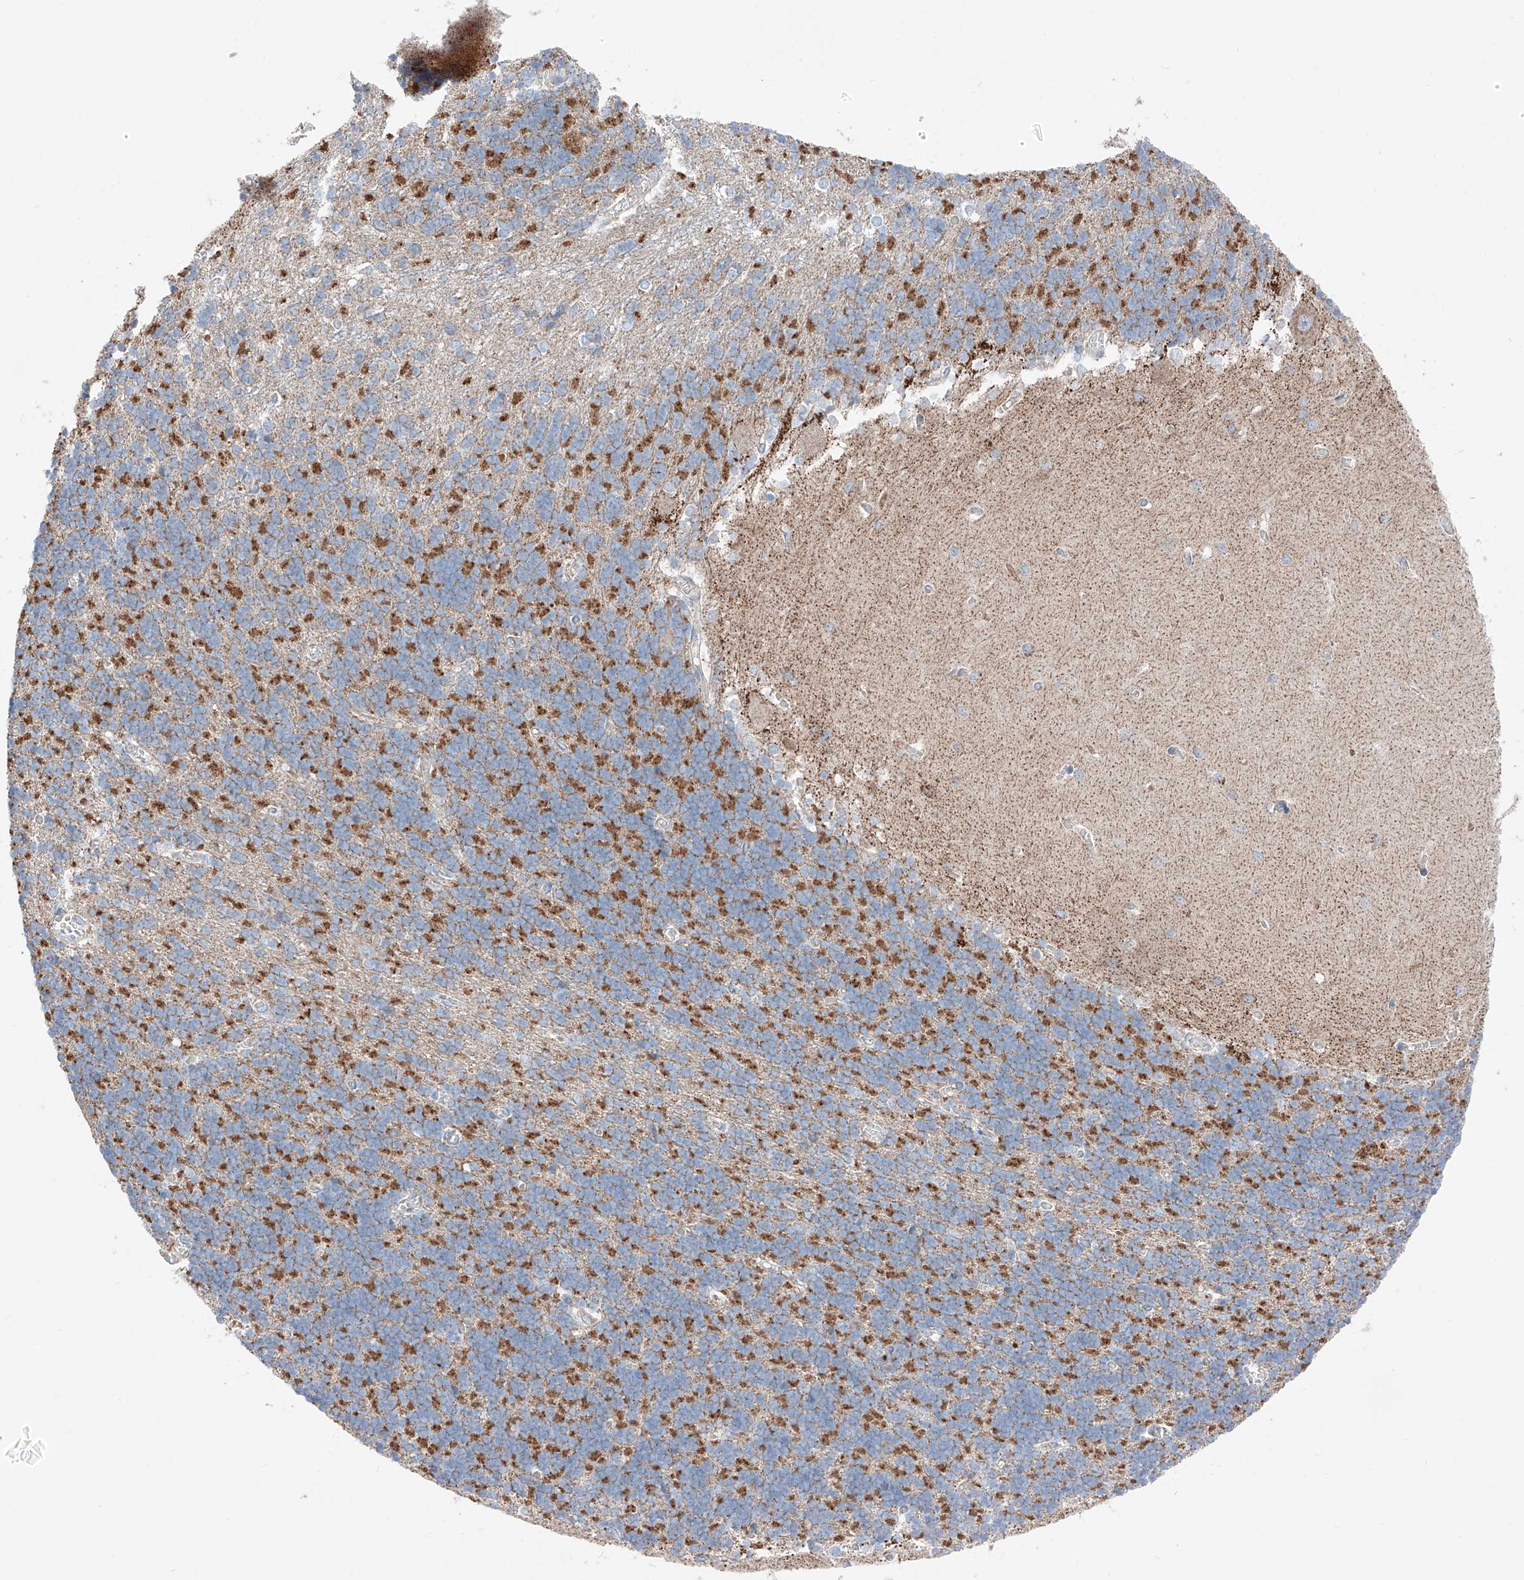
{"staining": {"intensity": "moderate", "quantity": "<25%", "location": "cytoplasmic/membranous"}, "tissue": "cerebellum", "cell_type": "Cells in granular layer", "image_type": "normal", "snomed": [{"axis": "morphology", "description": "Normal tissue, NOS"}, {"axis": "topography", "description": "Cerebellum"}], "caption": "Protein staining exhibits moderate cytoplasmic/membranous staining in approximately <25% of cells in granular layer in unremarkable cerebellum. The staining was performed using DAB (3,3'-diaminobenzidine) to visualize the protein expression in brown, while the nuclei were stained in blue with hematoxylin (Magnification: 20x).", "gene": "MRAP", "patient": {"sex": "male", "age": 37}}